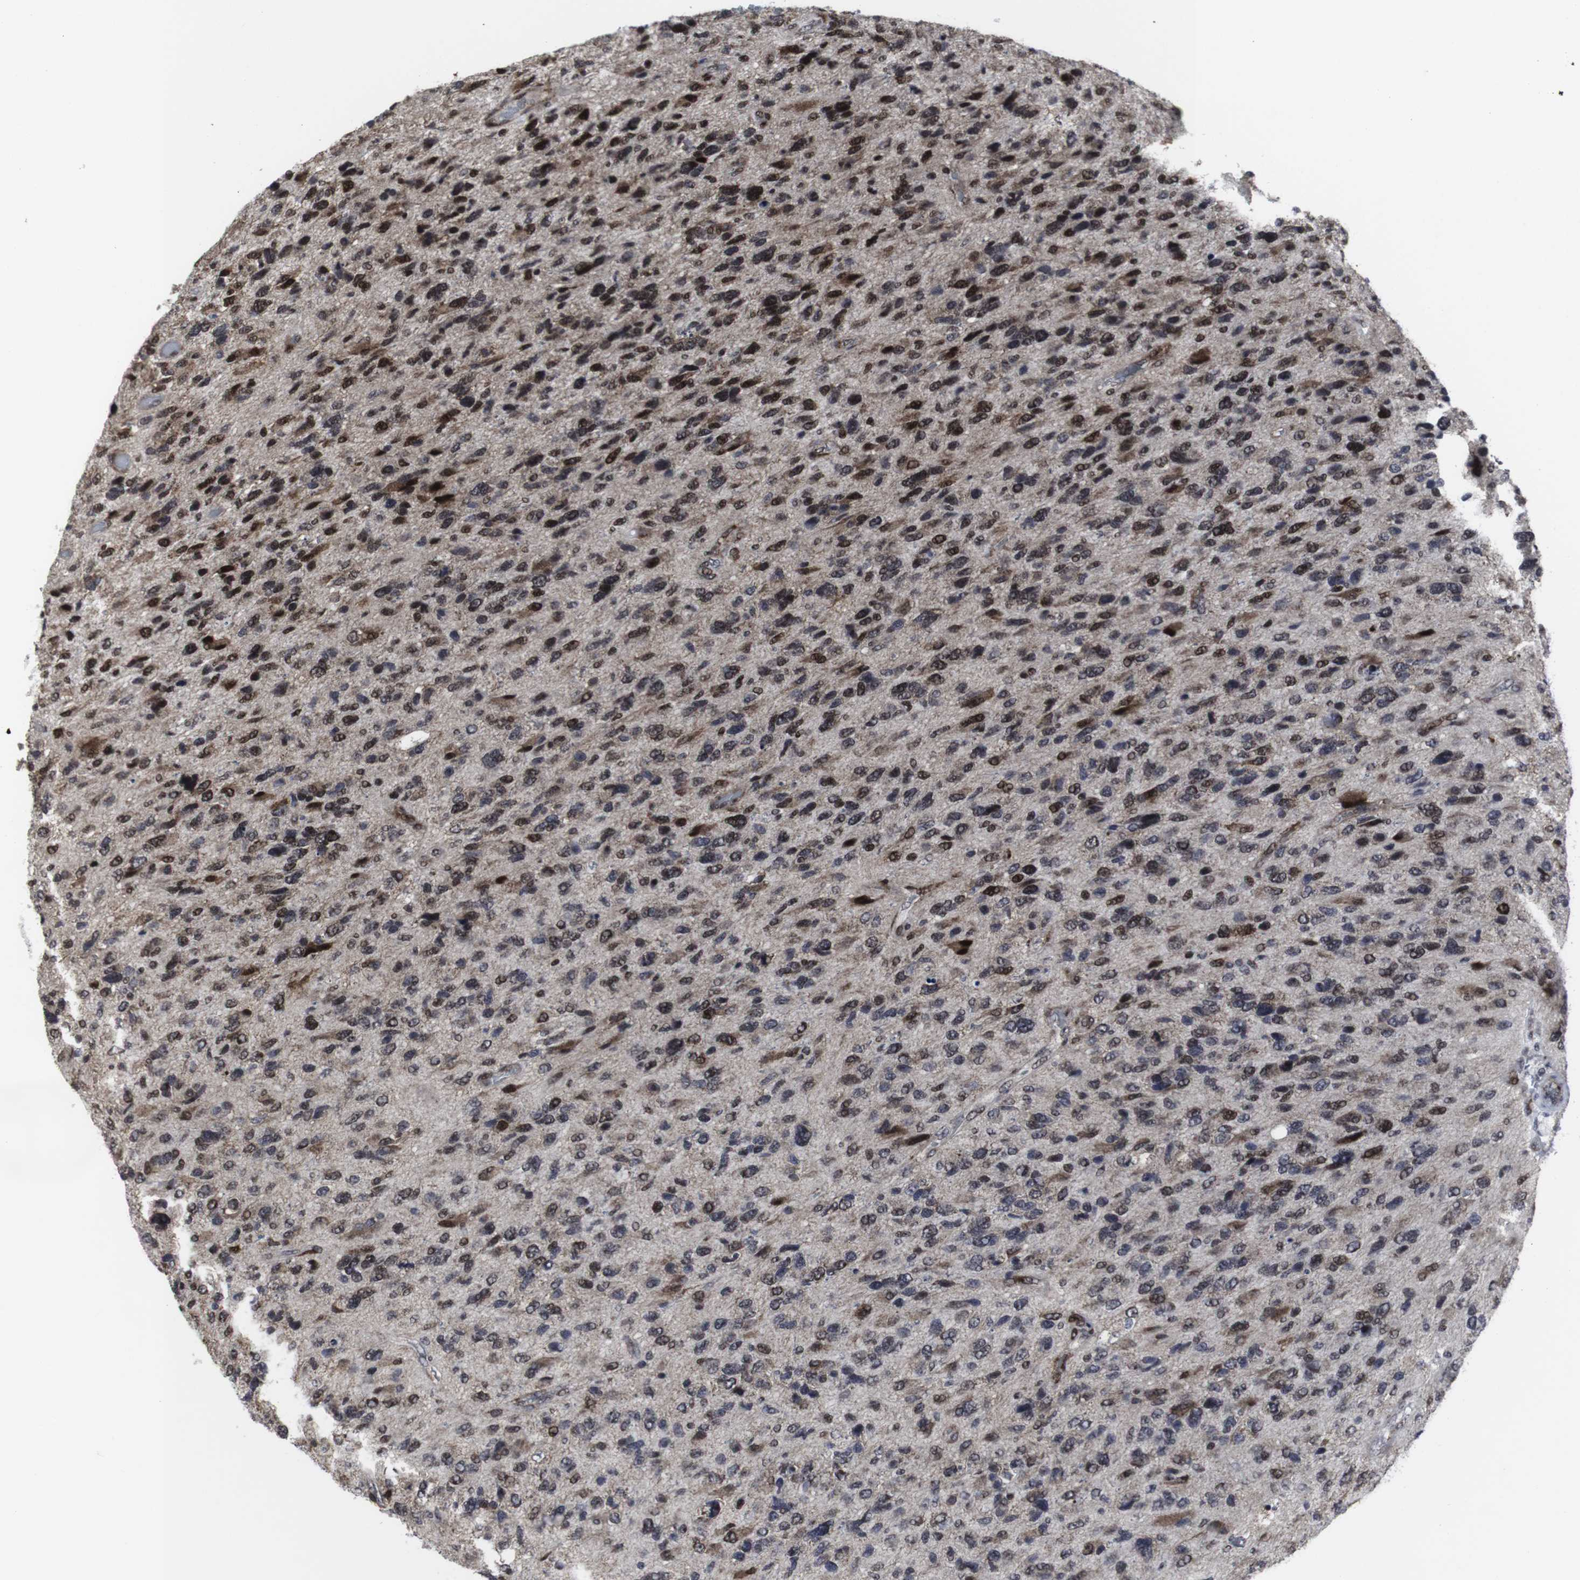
{"staining": {"intensity": "strong", "quantity": "25%-75%", "location": "nuclear"}, "tissue": "glioma", "cell_type": "Tumor cells", "image_type": "cancer", "snomed": [{"axis": "morphology", "description": "Glioma, malignant, High grade"}, {"axis": "topography", "description": "Brain"}], "caption": "The histopathology image exhibits a brown stain indicating the presence of a protein in the nuclear of tumor cells in glioma.", "gene": "MLH1", "patient": {"sex": "female", "age": 58}}